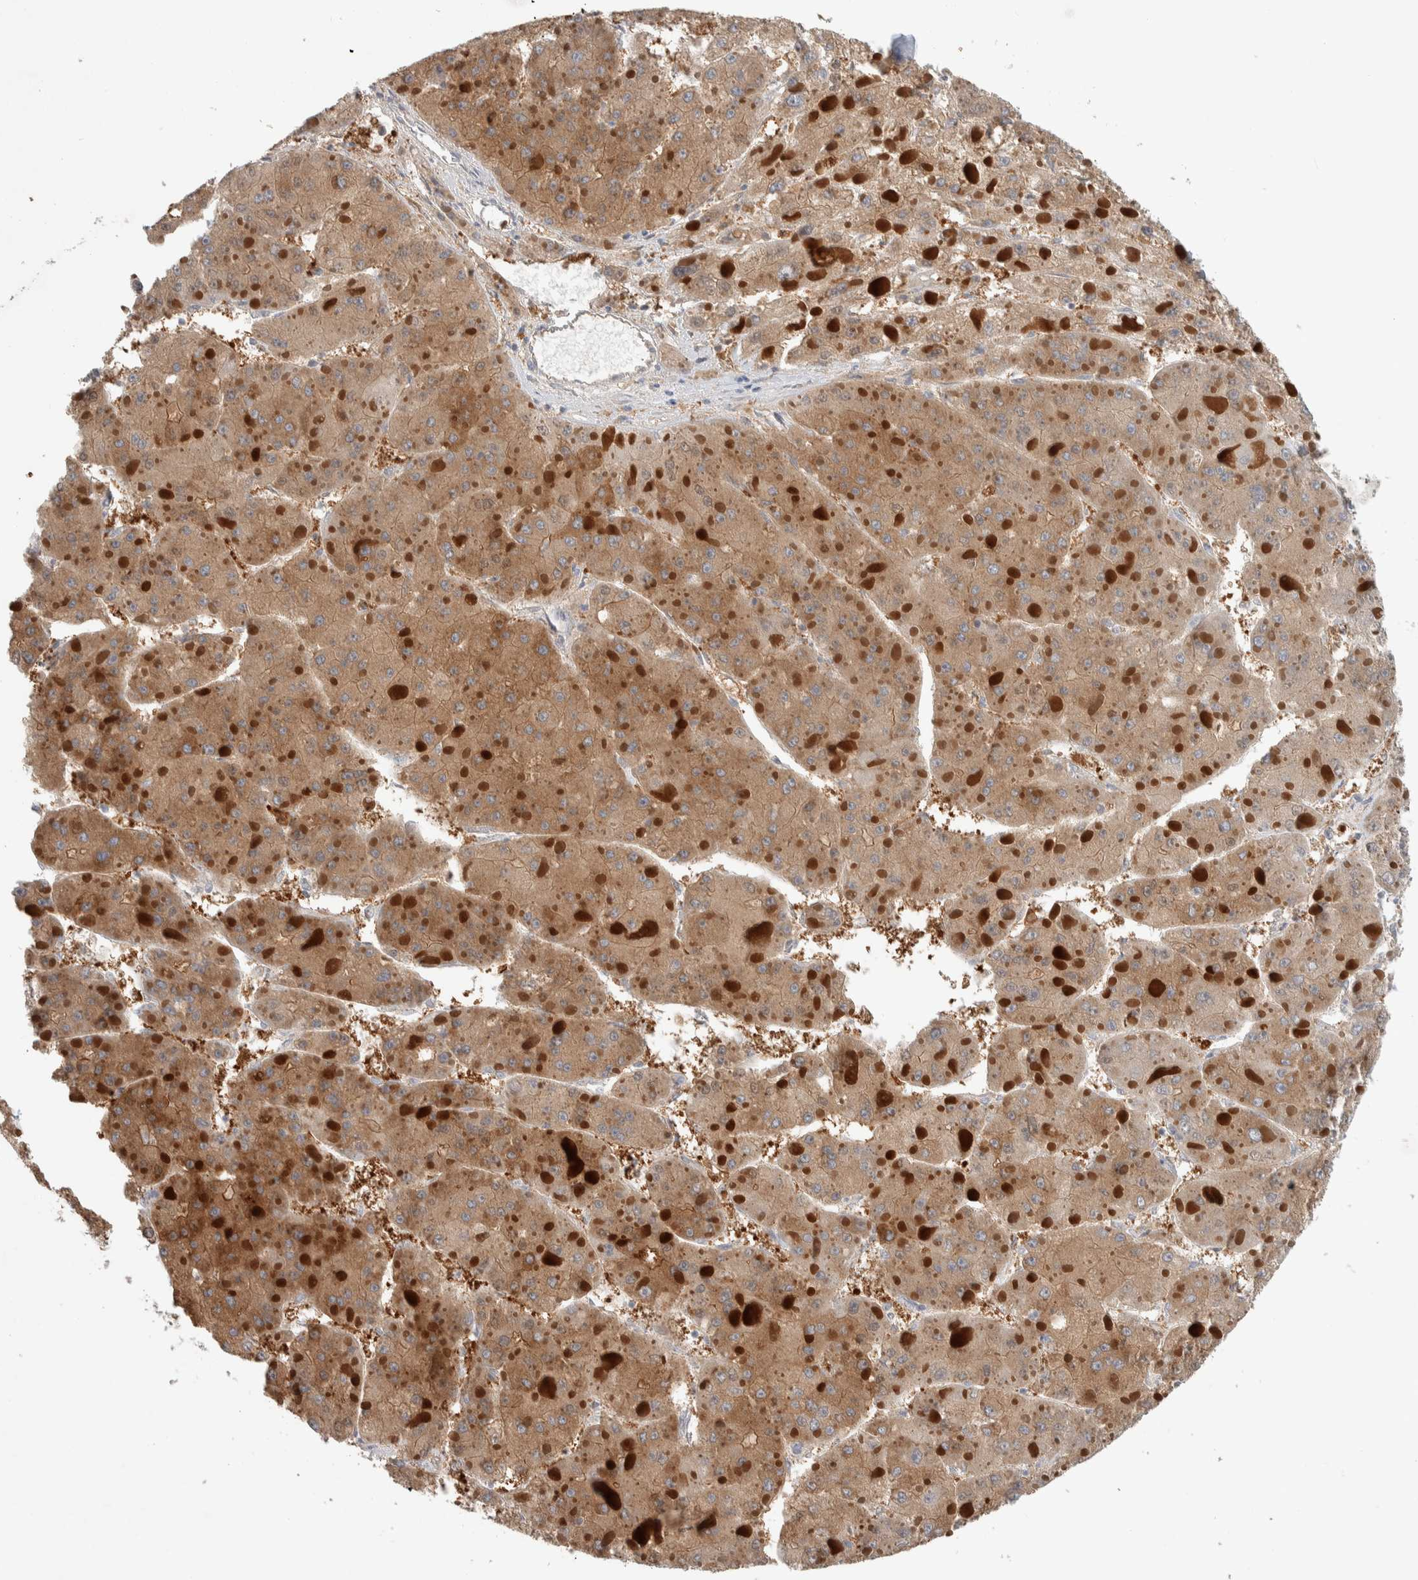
{"staining": {"intensity": "moderate", "quantity": ">75%", "location": "cytoplasmic/membranous"}, "tissue": "liver cancer", "cell_type": "Tumor cells", "image_type": "cancer", "snomed": [{"axis": "morphology", "description": "Carcinoma, Hepatocellular, NOS"}, {"axis": "topography", "description": "Liver"}], "caption": "Liver cancer stained with immunohistochemistry reveals moderate cytoplasmic/membranous staining in about >75% of tumor cells.", "gene": "DEPTOR", "patient": {"sex": "female", "age": 73}}